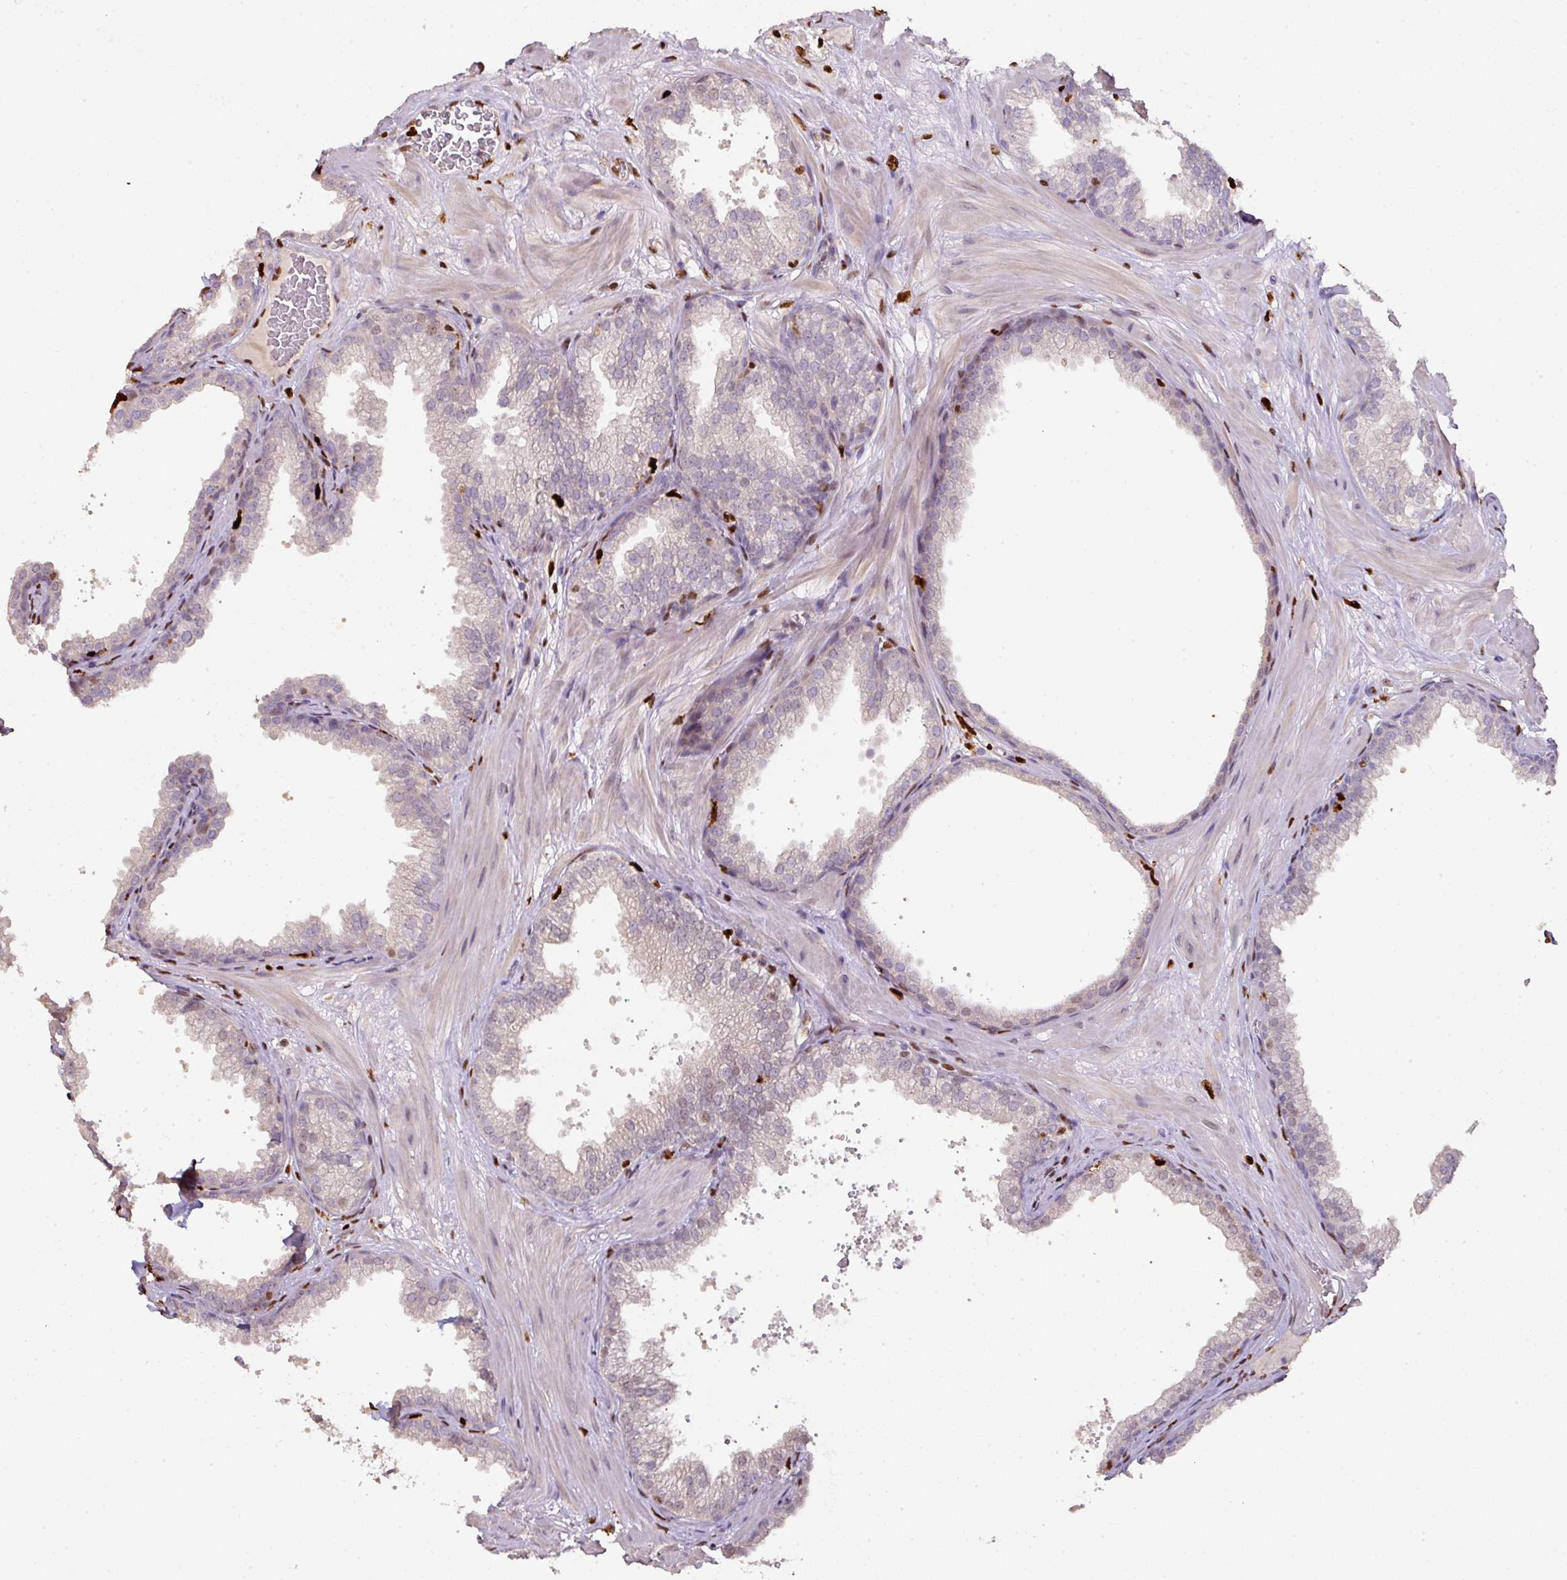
{"staining": {"intensity": "negative", "quantity": "none", "location": "none"}, "tissue": "prostate", "cell_type": "Glandular cells", "image_type": "normal", "snomed": [{"axis": "morphology", "description": "Normal tissue, NOS"}, {"axis": "topography", "description": "Prostate"}], "caption": "A photomicrograph of prostate stained for a protein demonstrates no brown staining in glandular cells.", "gene": "SAMHD1", "patient": {"sex": "male", "age": 37}}